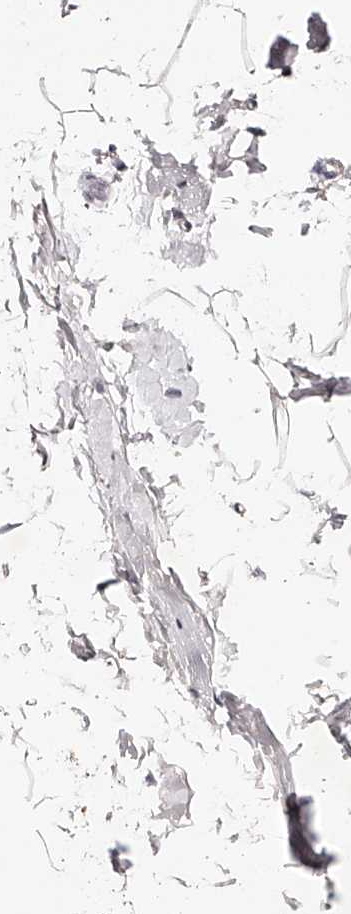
{"staining": {"intensity": "weak", "quantity": ">75%", "location": "cytoplasmic/membranous"}, "tissue": "adipose tissue", "cell_type": "Adipocytes", "image_type": "normal", "snomed": [{"axis": "morphology", "description": "Normal tissue, NOS"}, {"axis": "topography", "description": "Breast"}], "caption": "Unremarkable adipose tissue exhibits weak cytoplasmic/membranous expression in approximately >75% of adipocytes.", "gene": "NDUFV3", "patient": {"sex": "female", "age": 23}}